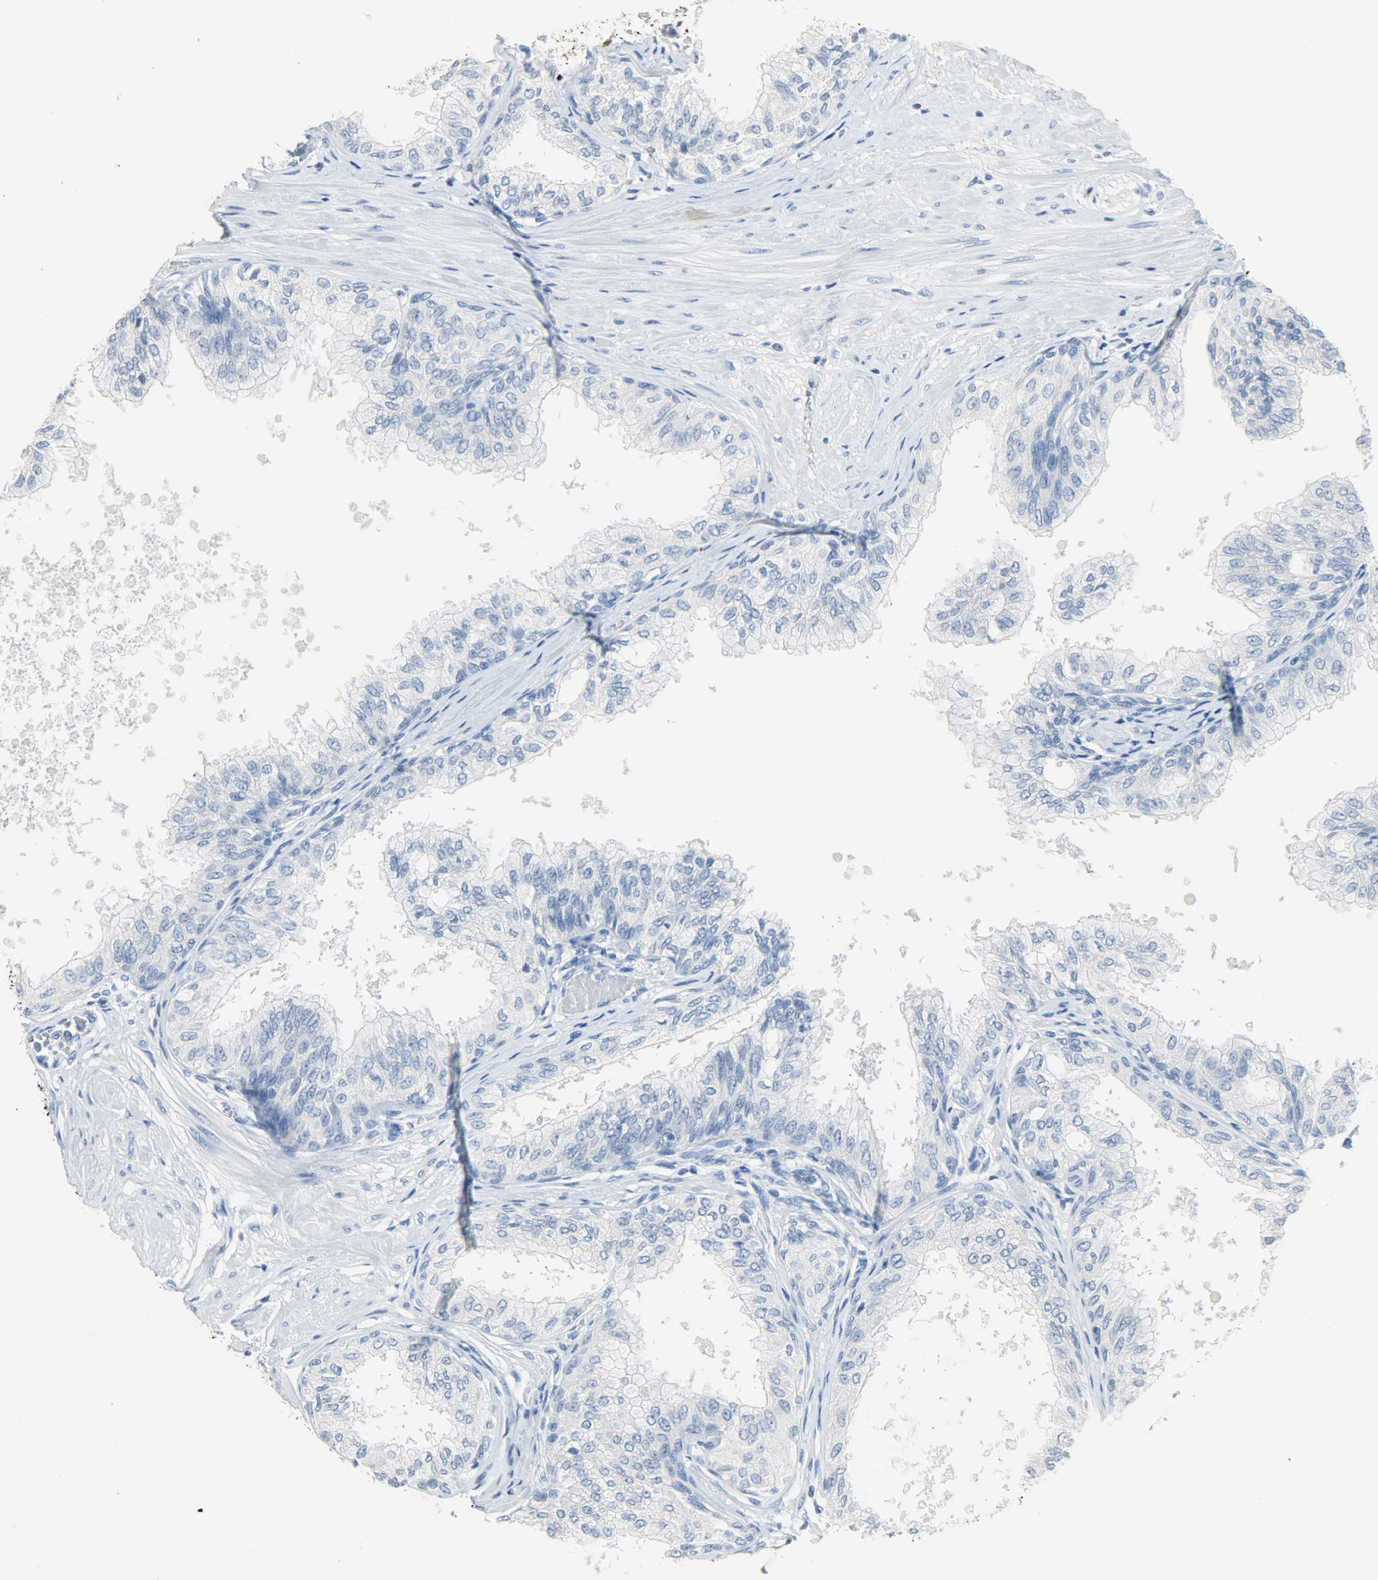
{"staining": {"intensity": "negative", "quantity": "none", "location": "none"}, "tissue": "prostate", "cell_type": "Glandular cells", "image_type": "normal", "snomed": [{"axis": "morphology", "description": "Normal tissue, NOS"}, {"axis": "topography", "description": "Prostate"}, {"axis": "topography", "description": "Seminal veicle"}], "caption": "A photomicrograph of prostate stained for a protein displays no brown staining in glandular cells. (Brightfield microscopy of DAB IHC at high magnification).", "gene": "CRP", "patient": {"sex": "male", "age": 60}}